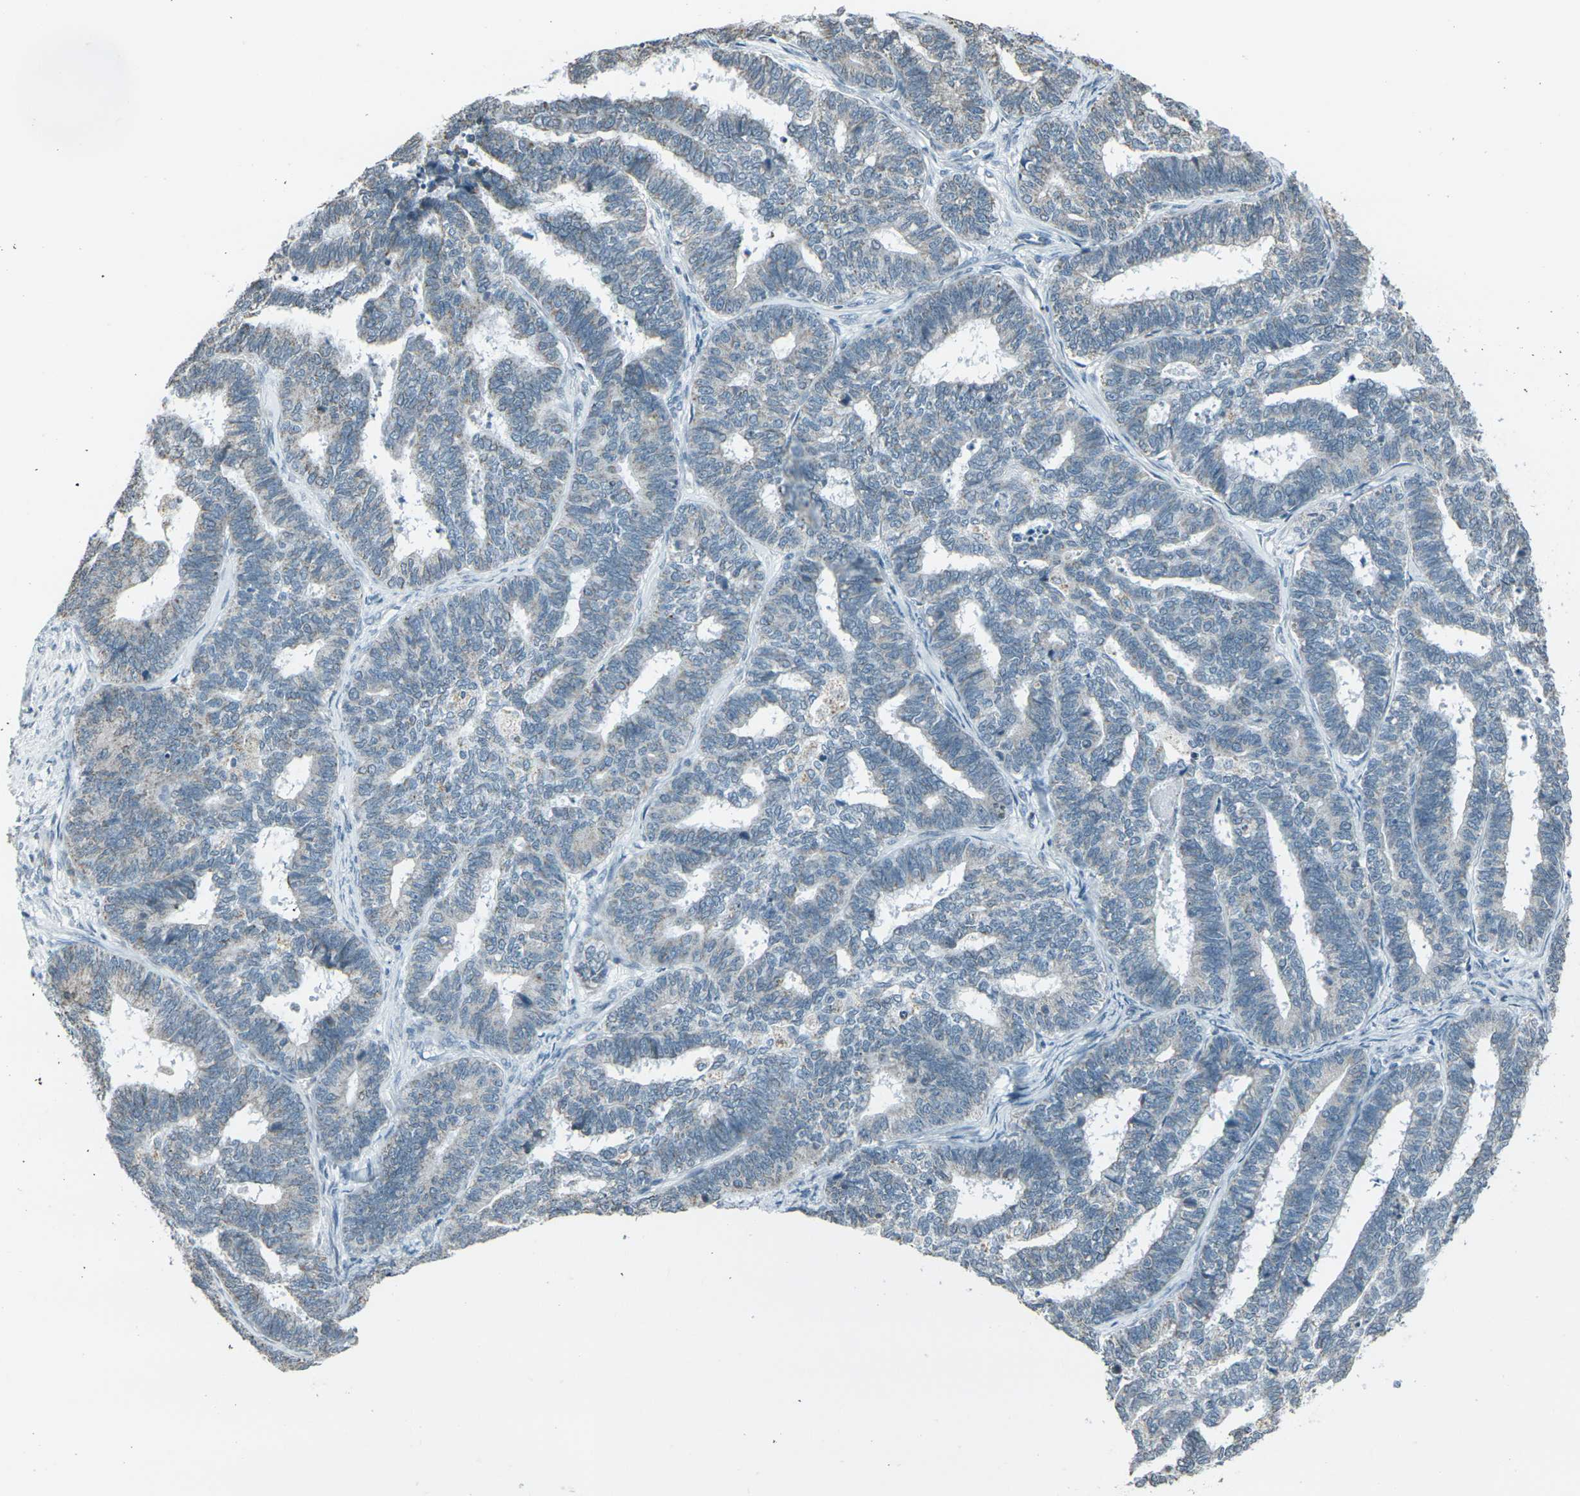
{"staining": {"intensity": "weak", "quantity": "<25%", "location": "cytoplasmic/membranous"}, "tissue": "endometrial cancer", "cell_type": "Tumor cells", "image_type": "cancer", "snomed": [{"axis": "morphology", "description": "Adenocarcinoma, NOS"}, {"axis": "topography", "description": "Endometrium"}], "caption": "Human endometrial cancer (adenocarcinoma) stained for a protein using immunohistochemistry exhibits no positivity in tumor cells.", "gene": "H2BC1", "patient": {"sex": "female", "age": 70}}